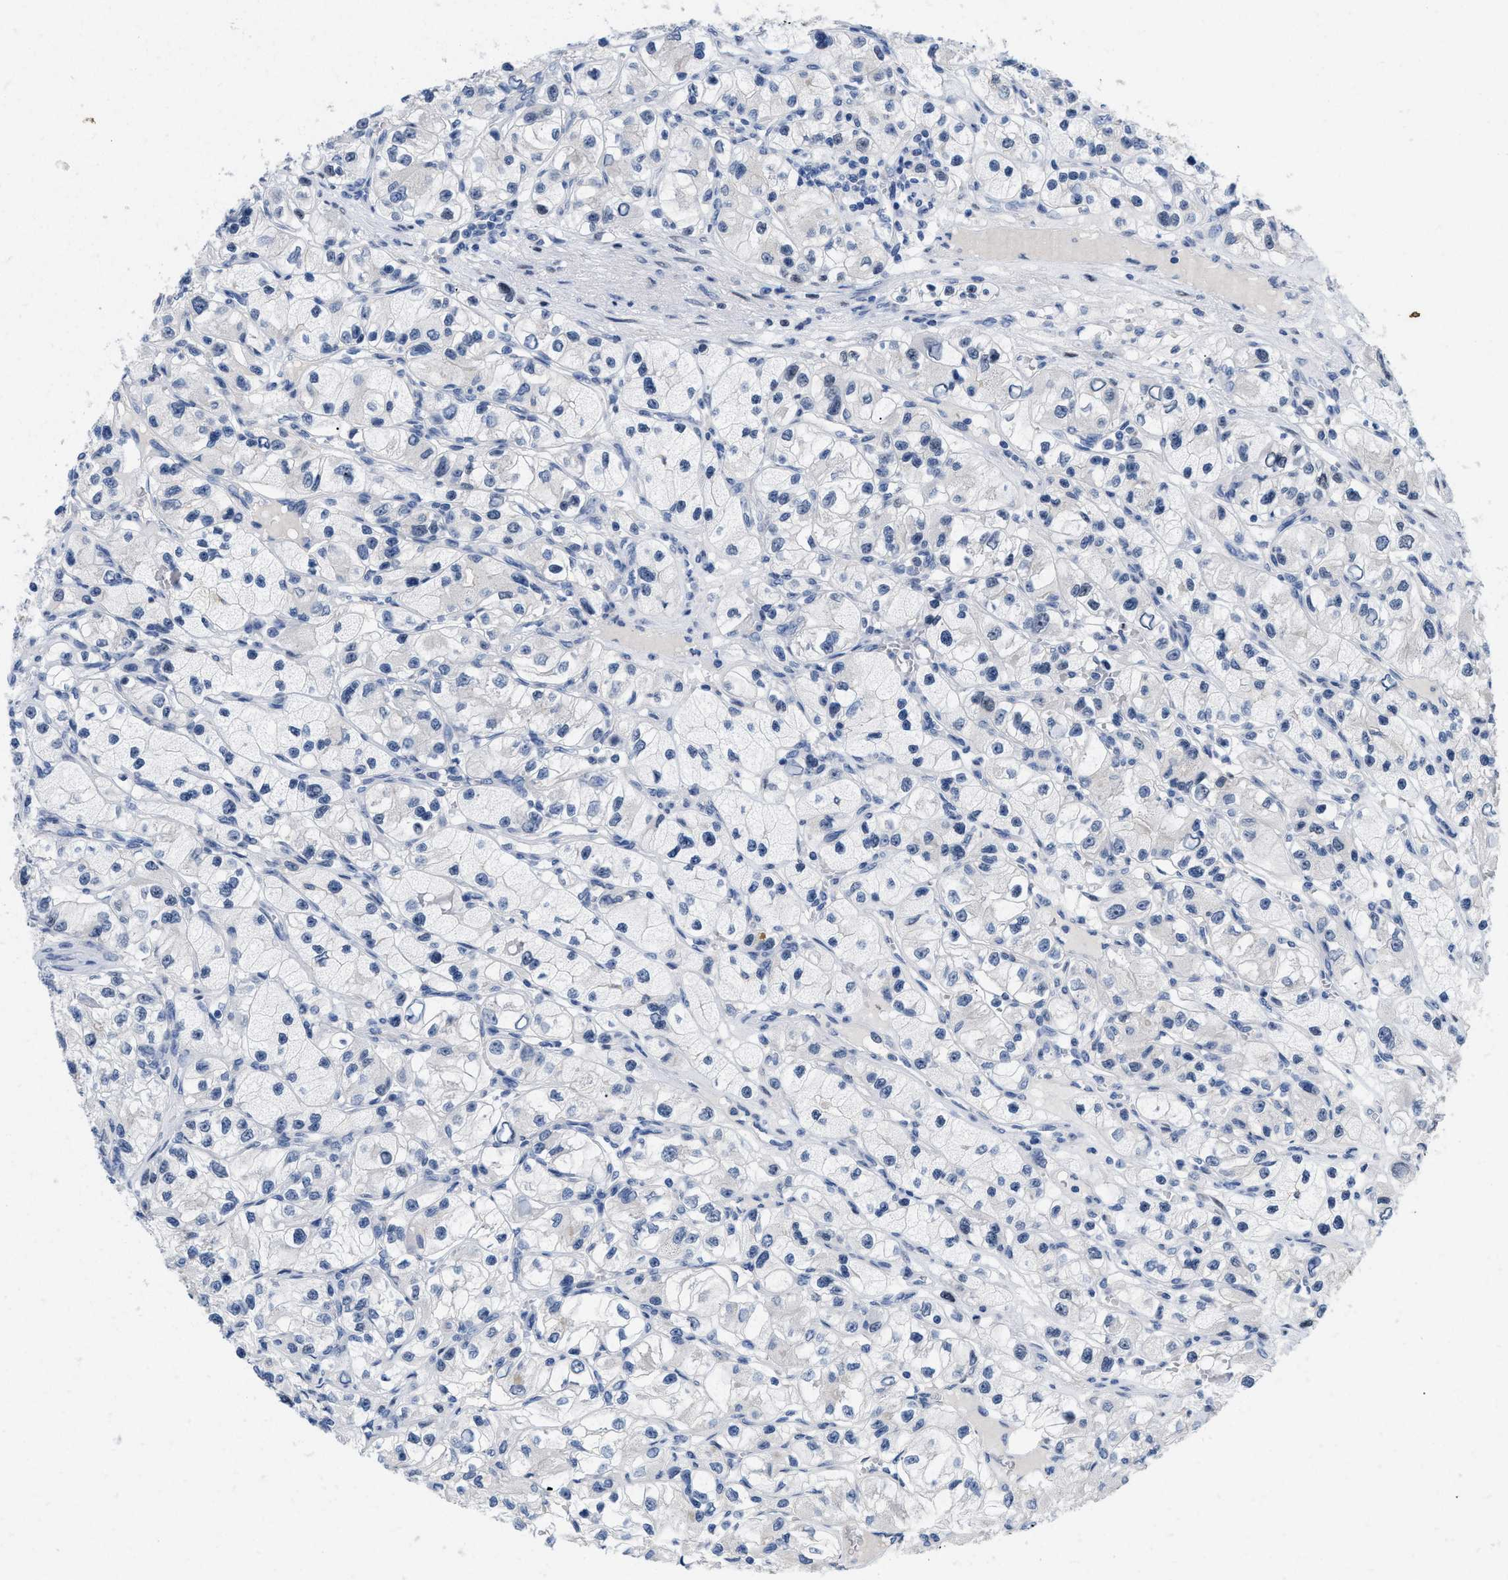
{"staining": {"intensity": "negative", "quantity": "none", "location": "none"}, "tissue": "renal cancer", "cell_type": "Tumor cells", "image_type": "cancer", "snomed": [{"axis": "morphology", "description": "Adenocarcinoma, NOS"}, {"axis": "topography", "description": "Kidney"}], "caption": "This is an immunohistochemistry micrograph of human adenocarcinoma (renal). There is no positivity in tumor cells.", "gene": "NFIX", "patient": {"sex": "female", "age": 57}}